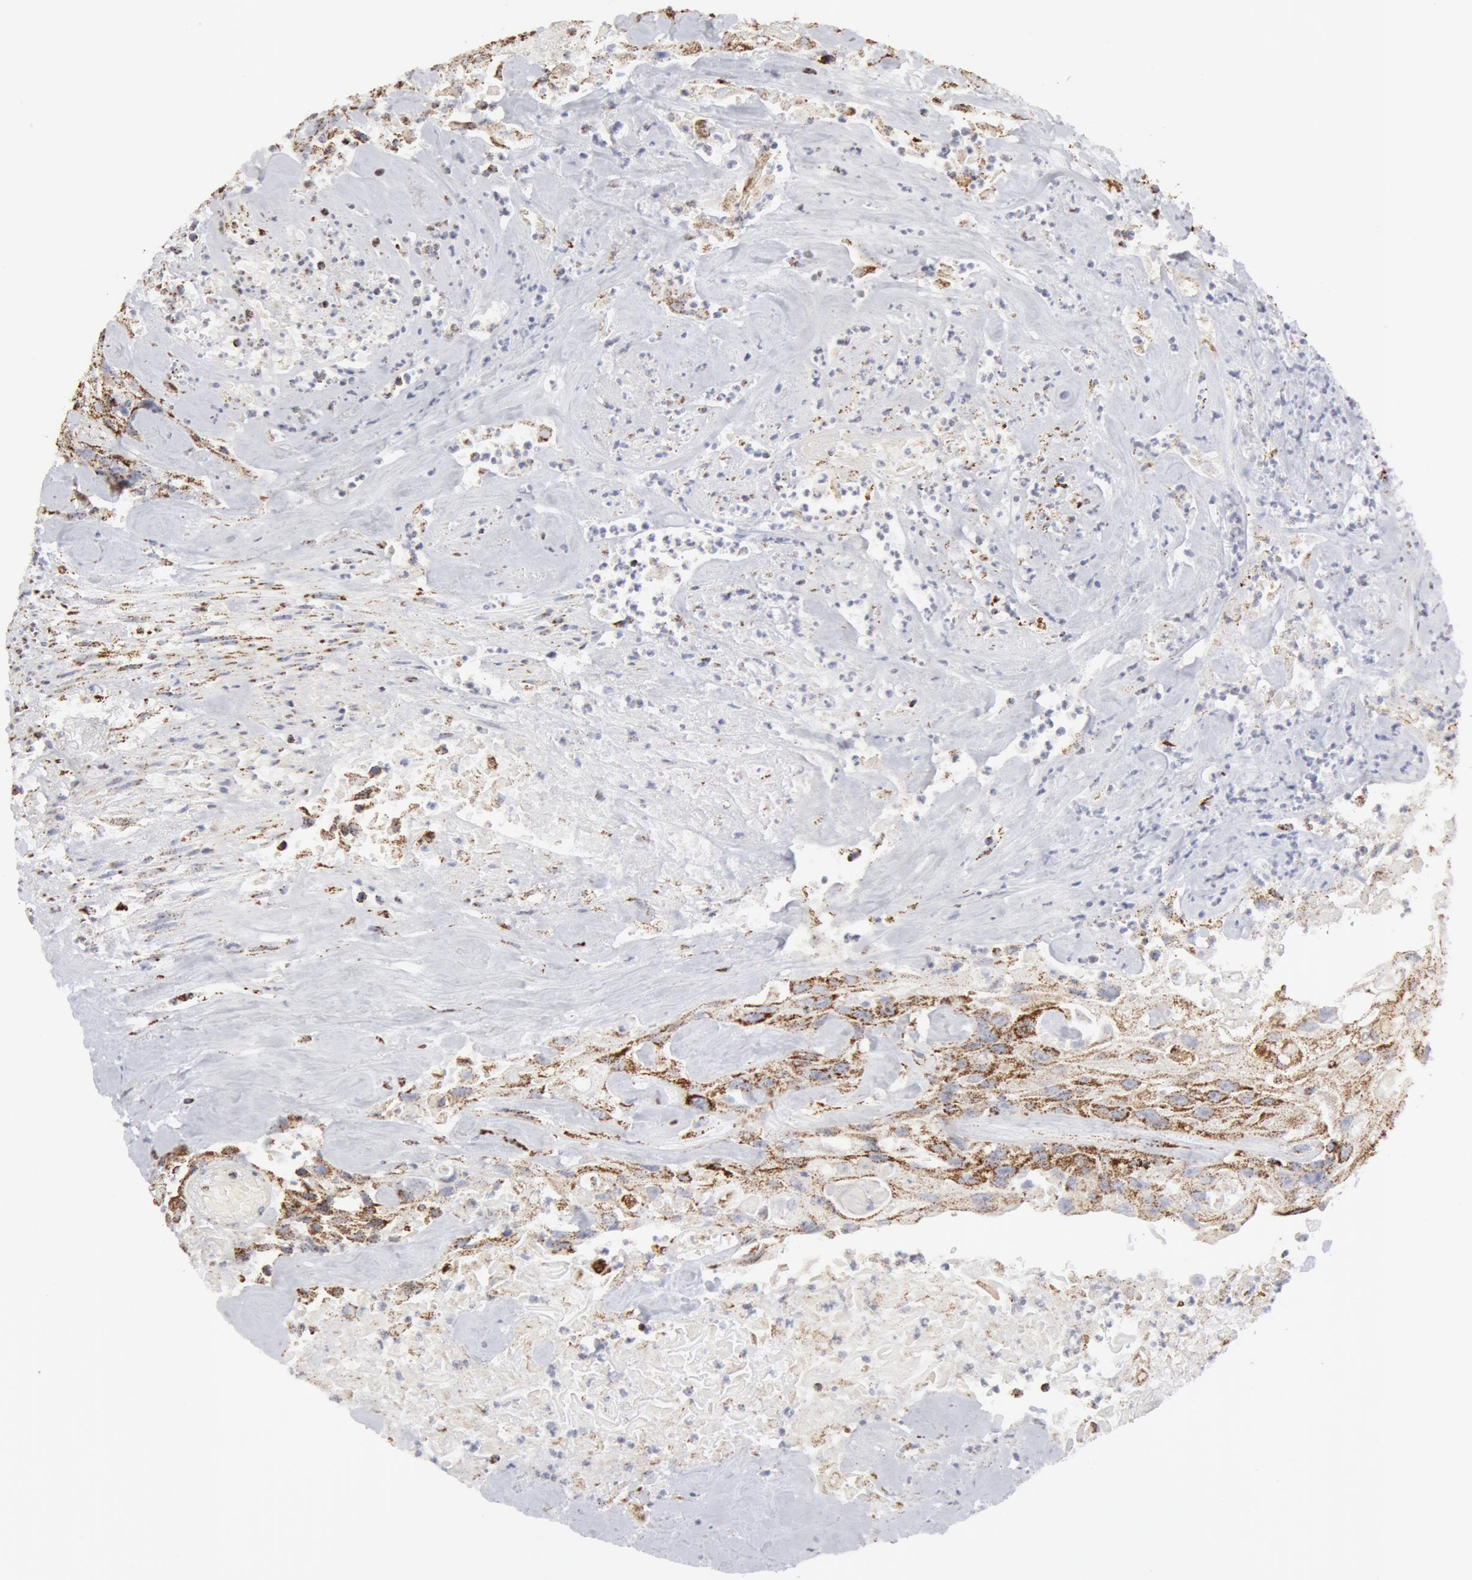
{"staining": {"intensity": "strong", "quantity": ">75%", "location": "cytoplasmic/membranous"}, "tissue": "urothelial cancer", "cell_type": "Tumor cells", "image_type": "cancer", "snomed": [{"axis": "morphology", "description": "Urothelial carcinoma, High grade"}, {"axis": "topography", "description": "Urinary bladder"}], "caption": "About >75% of tumor cells in human urothelial cancer display strong cytoplasmic/membranous protein positivity as visualized by brown immunohistochemical staining.", "gene": "ATP5F1B", "patient": {"sex": "female", "age": 84}}